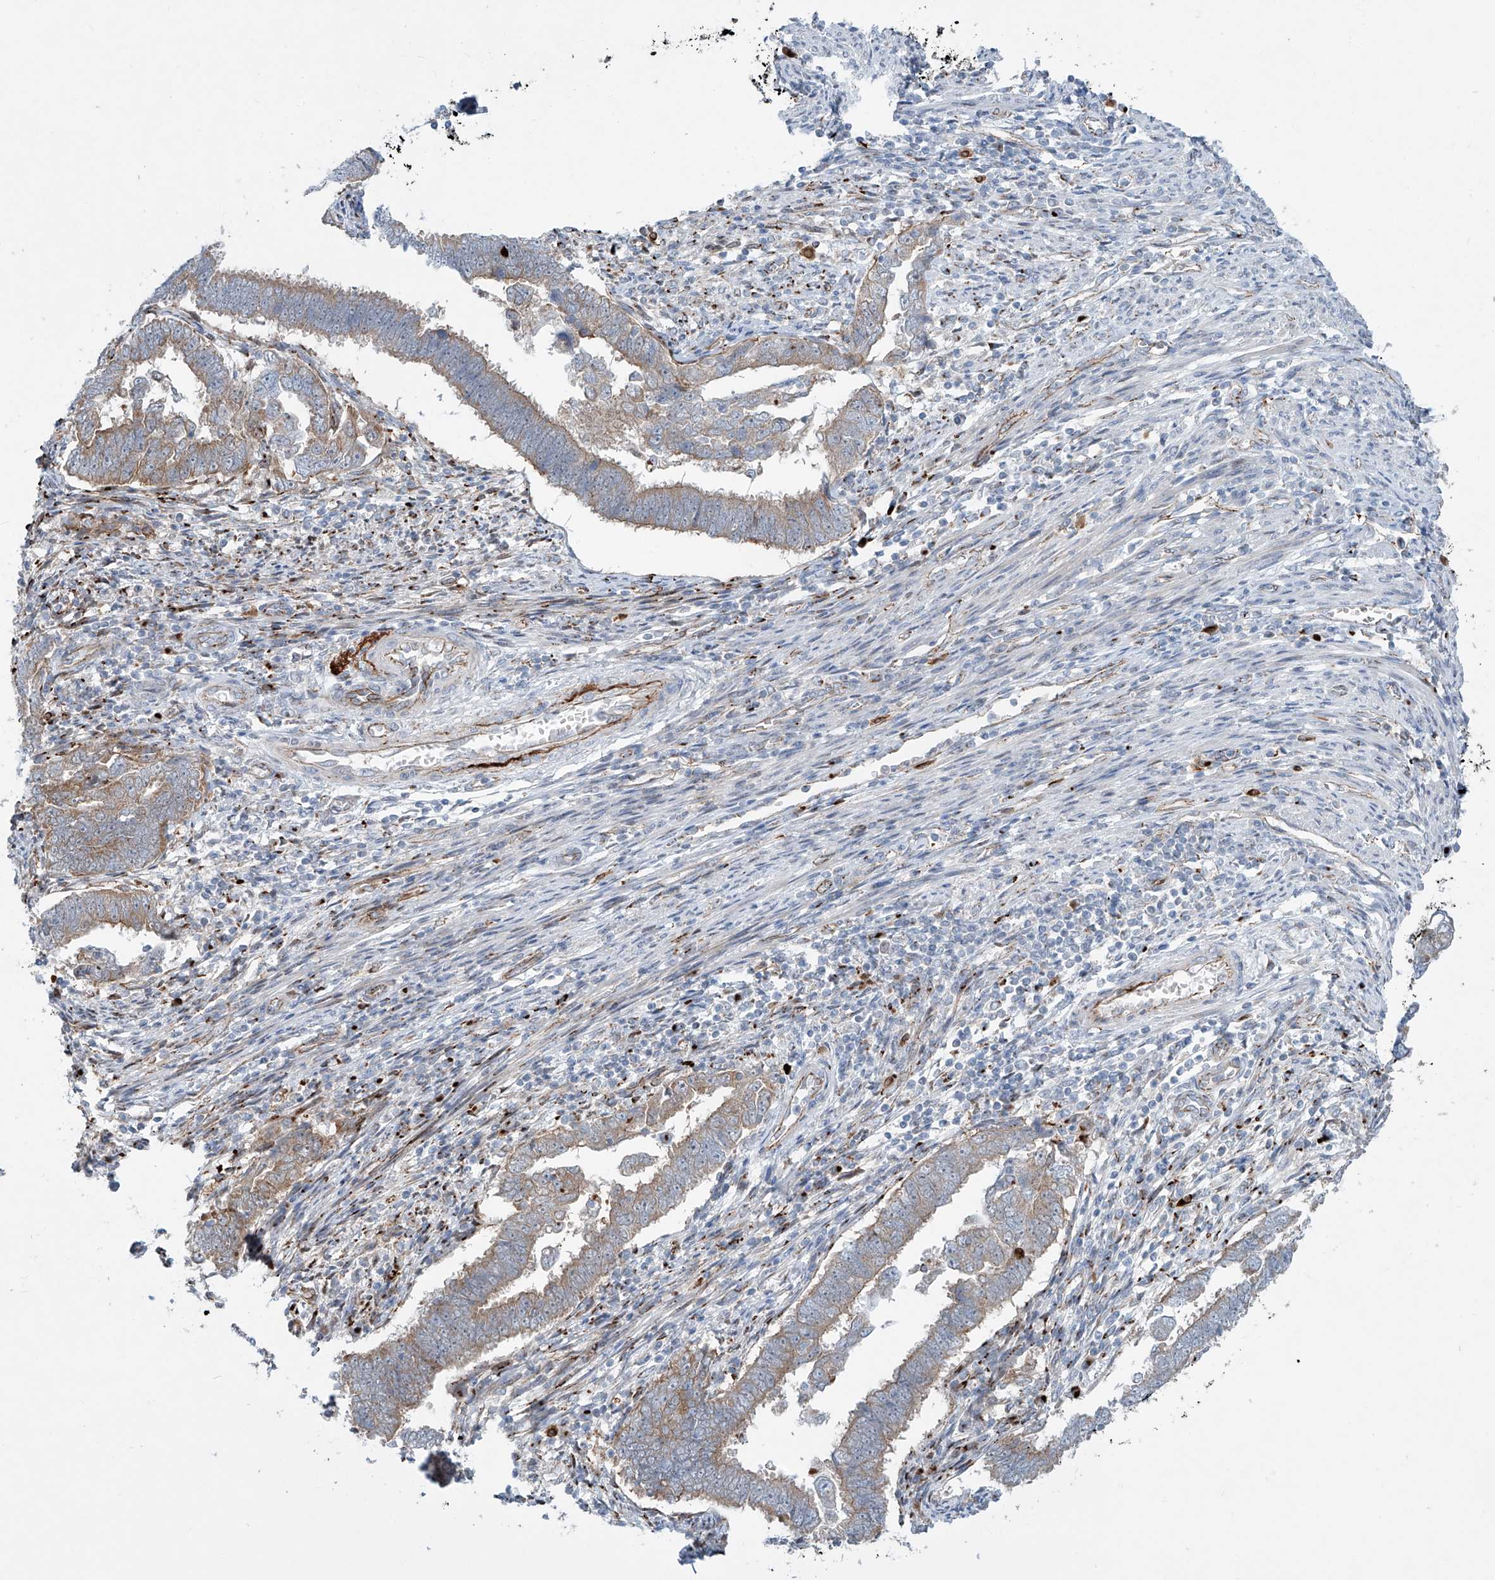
{"staining": {"intensity": "weak", "quantity": "25%-75%", "location": "cytoplasmic/membranous"}, "tissue": "endometrial cancer", "cell_type": "Tumor cells", "image_type": "cancer", "snomed": [{"axis": "morphology", "description": "Adenocarcinoma, NOS"}, {"axis": "topography", "description": "Endometrium"}], "caption": "Endometrial adenocarcinoma stained for a protein (brown) exhibits weak cytoplasmic/membranous positive expression in approximately 25%-75% of tumor cells.", "gene": "CDH5", "patient": {"sex": "female", "age": 75}}